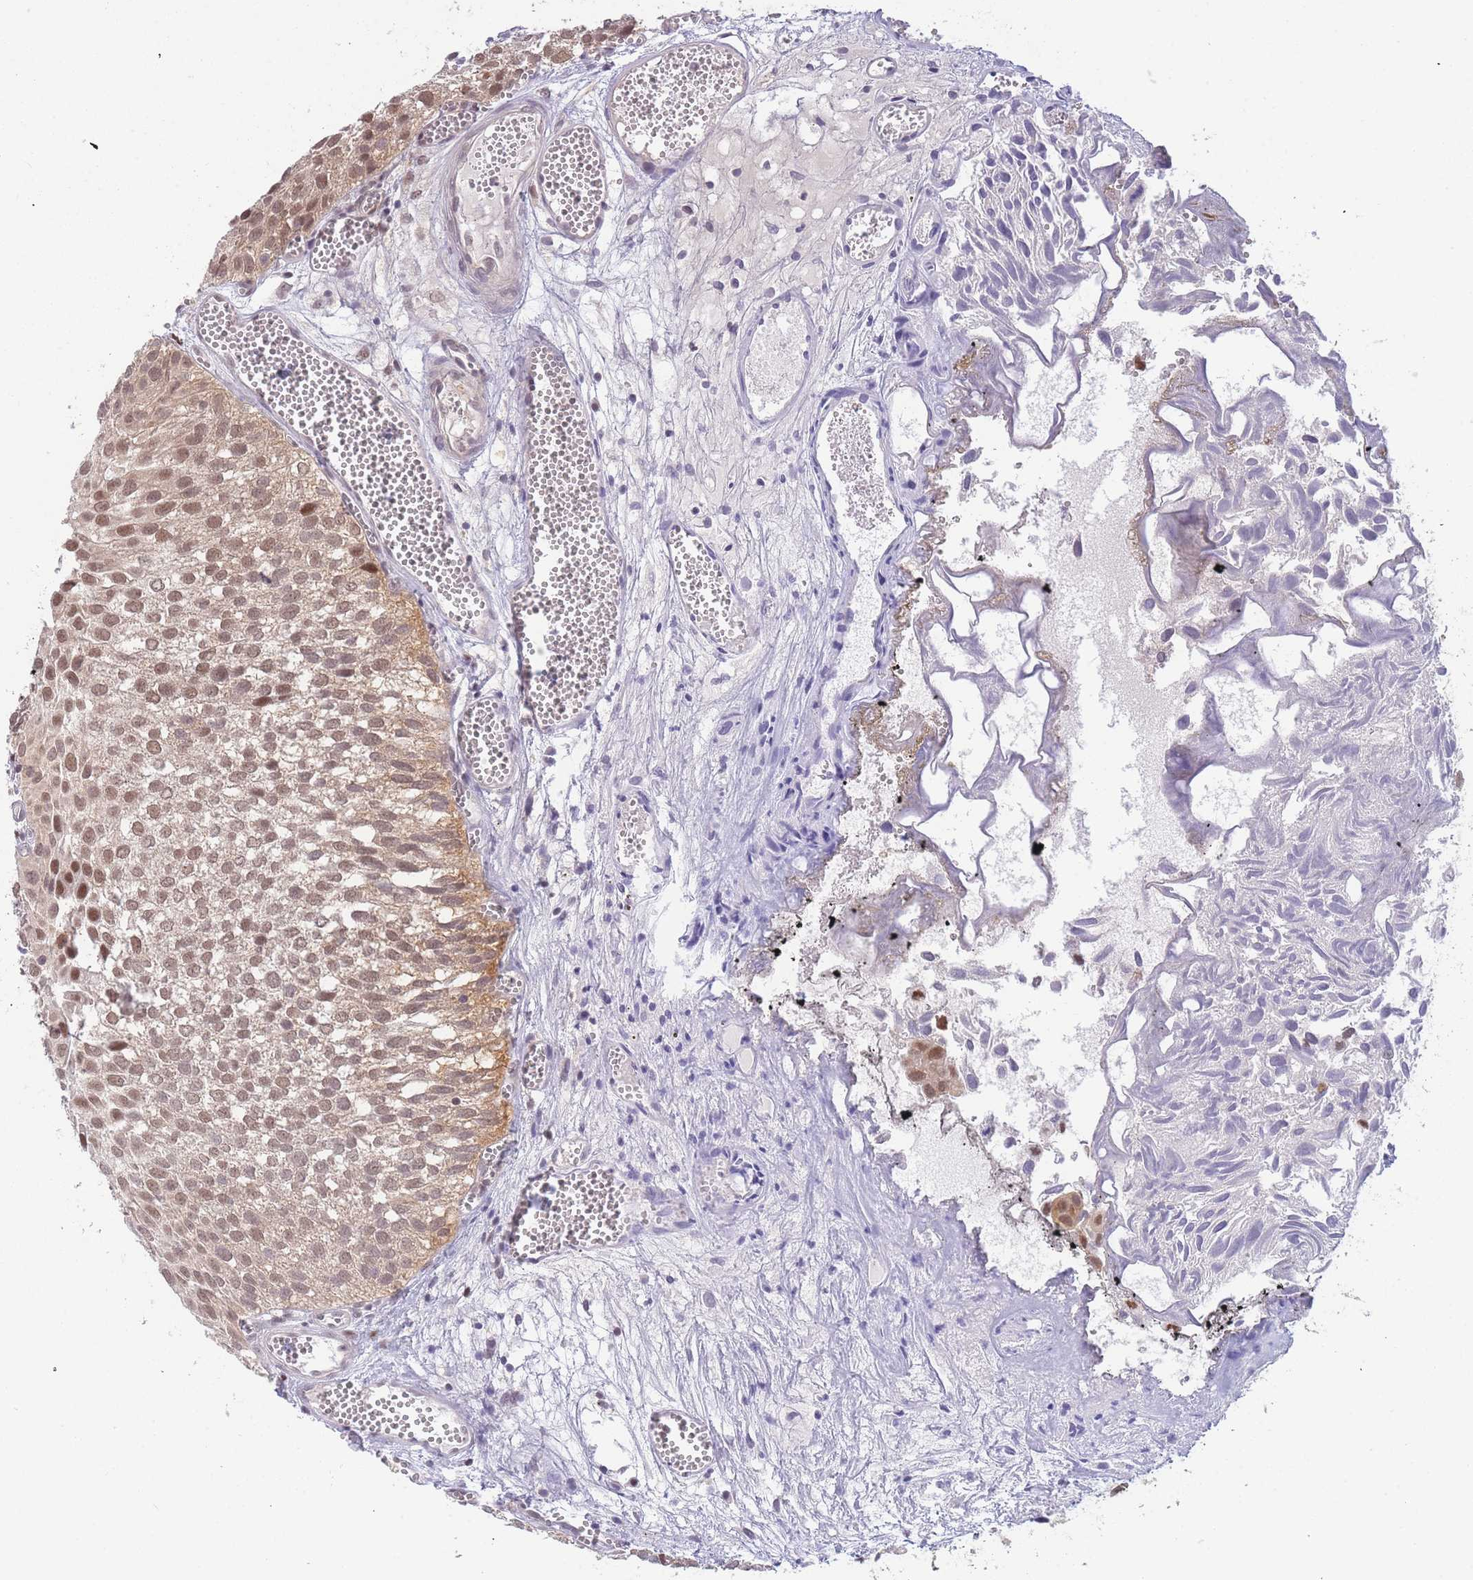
{"staining": {"intensity": "moderate", "quantity": ">75%", "location": "cytoplasmic/membranous,nuclear"}, "tissue": "urothelial cancer", "cell_type": "Tumor cells", "image_type": "cancer", "snomed": [{"axis": "morphology", "description": "Urothelial carcinoma, Low grade"}, {"axis": "topography", "description": "Urinary bladder"}], "caption": "About >75% of tumor cells in human low-grade urothelial carcinoma exhibit moderate cytoplasmic/membranous and nuclear protein staining as visualized by brown immunohistochemical staining.", "gene": "DEAF1", "patient": {"sex": "male", "age": 88}}